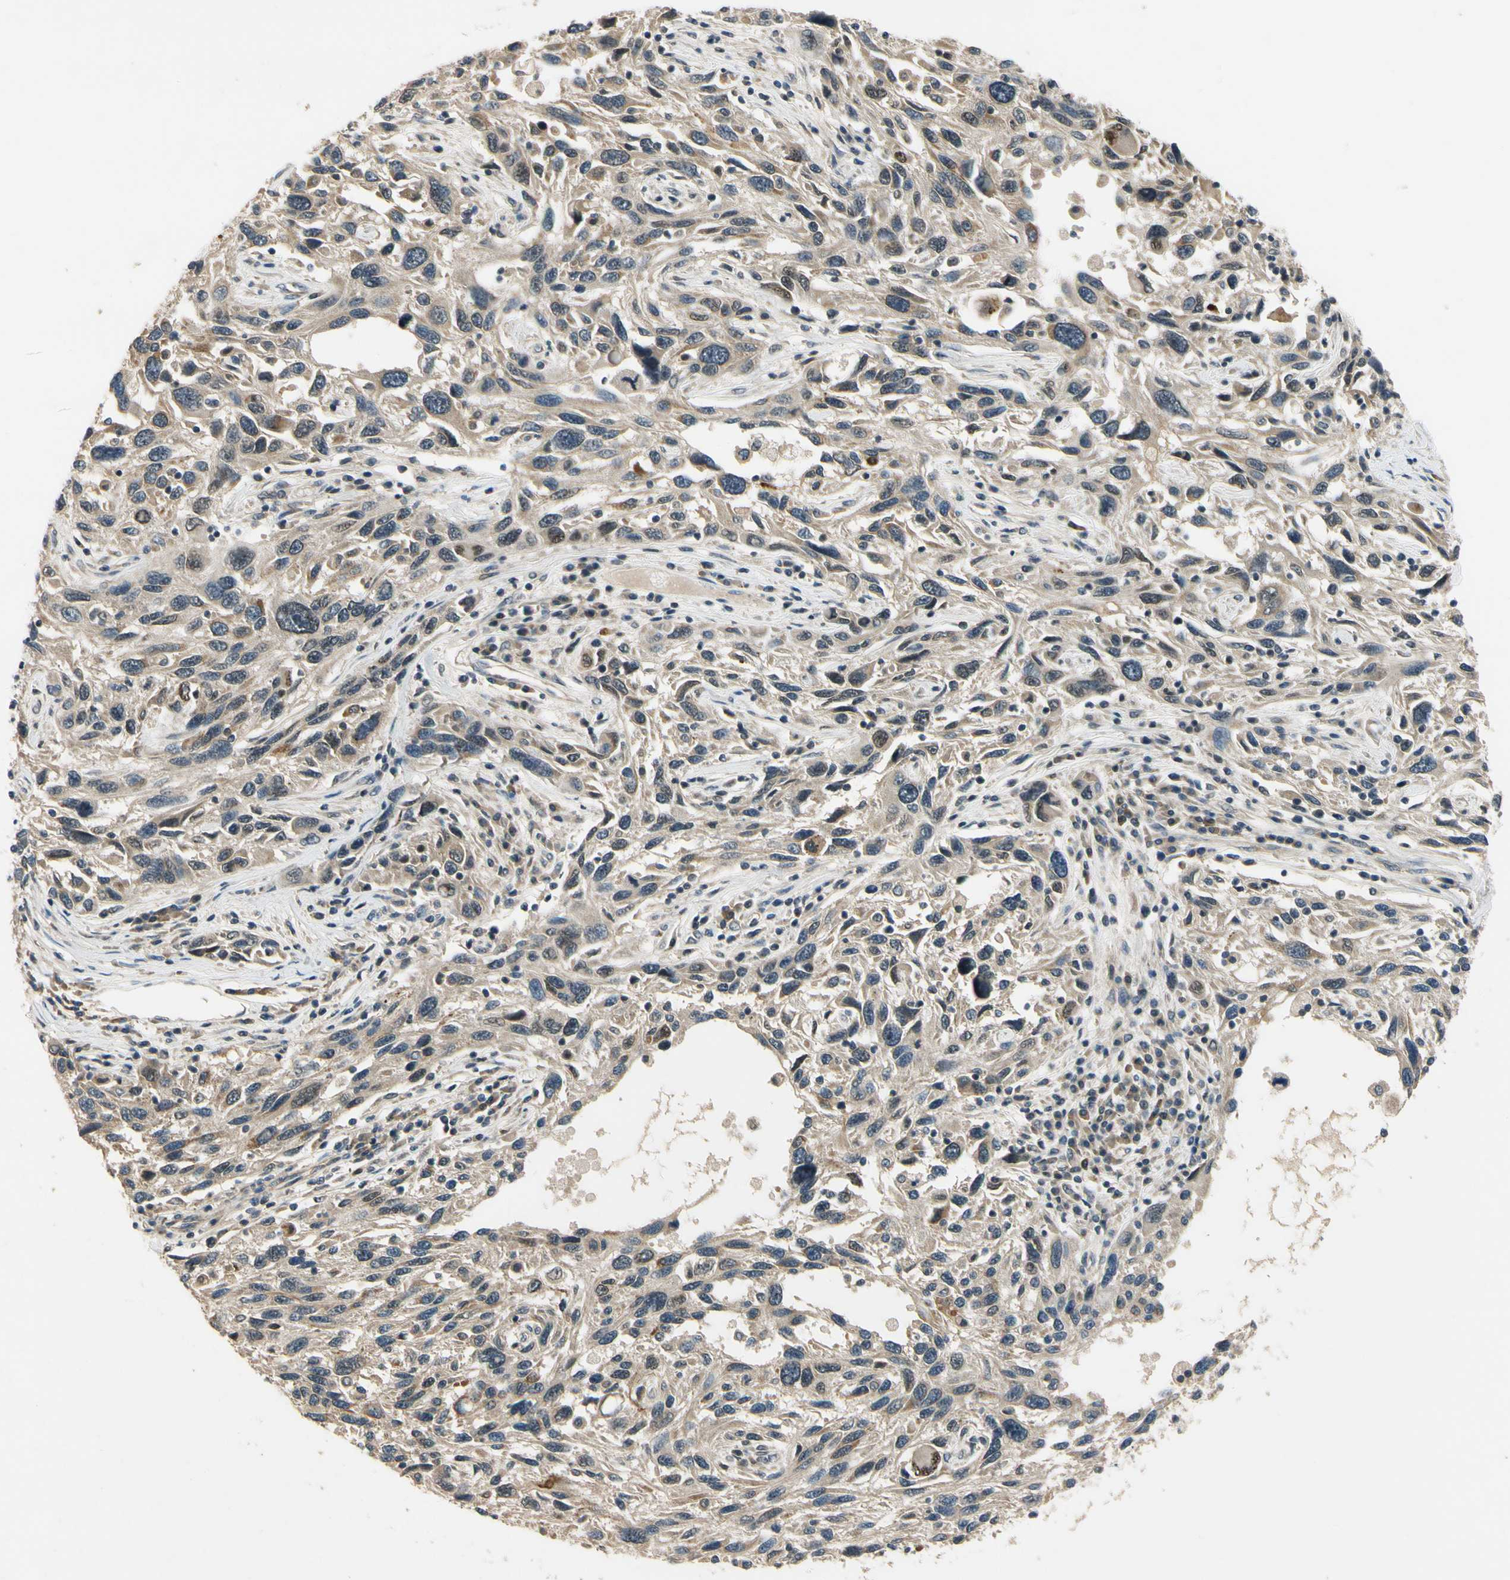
{"staining": {"intensity": "weak", "quantity": "25%-75%", "location": "cytoplasmic/membranous"}, "tissue": "melanoma", "cell_type": "Tumor cells", "image_type": "cancer", "snomed": [{"axis": "morphology", "description": "Malignant melanoma, NOS"}, {"axis": "topography", "description": "Skin"}], "caption": "Brown immunohistochemical staining in human melanoma shows weak cytoplasmic/membranous positivity in approximately 25%-75% of tumor cells.", "gene": "ALKBH3", "patient": {"sex": "male", "age": 53}}